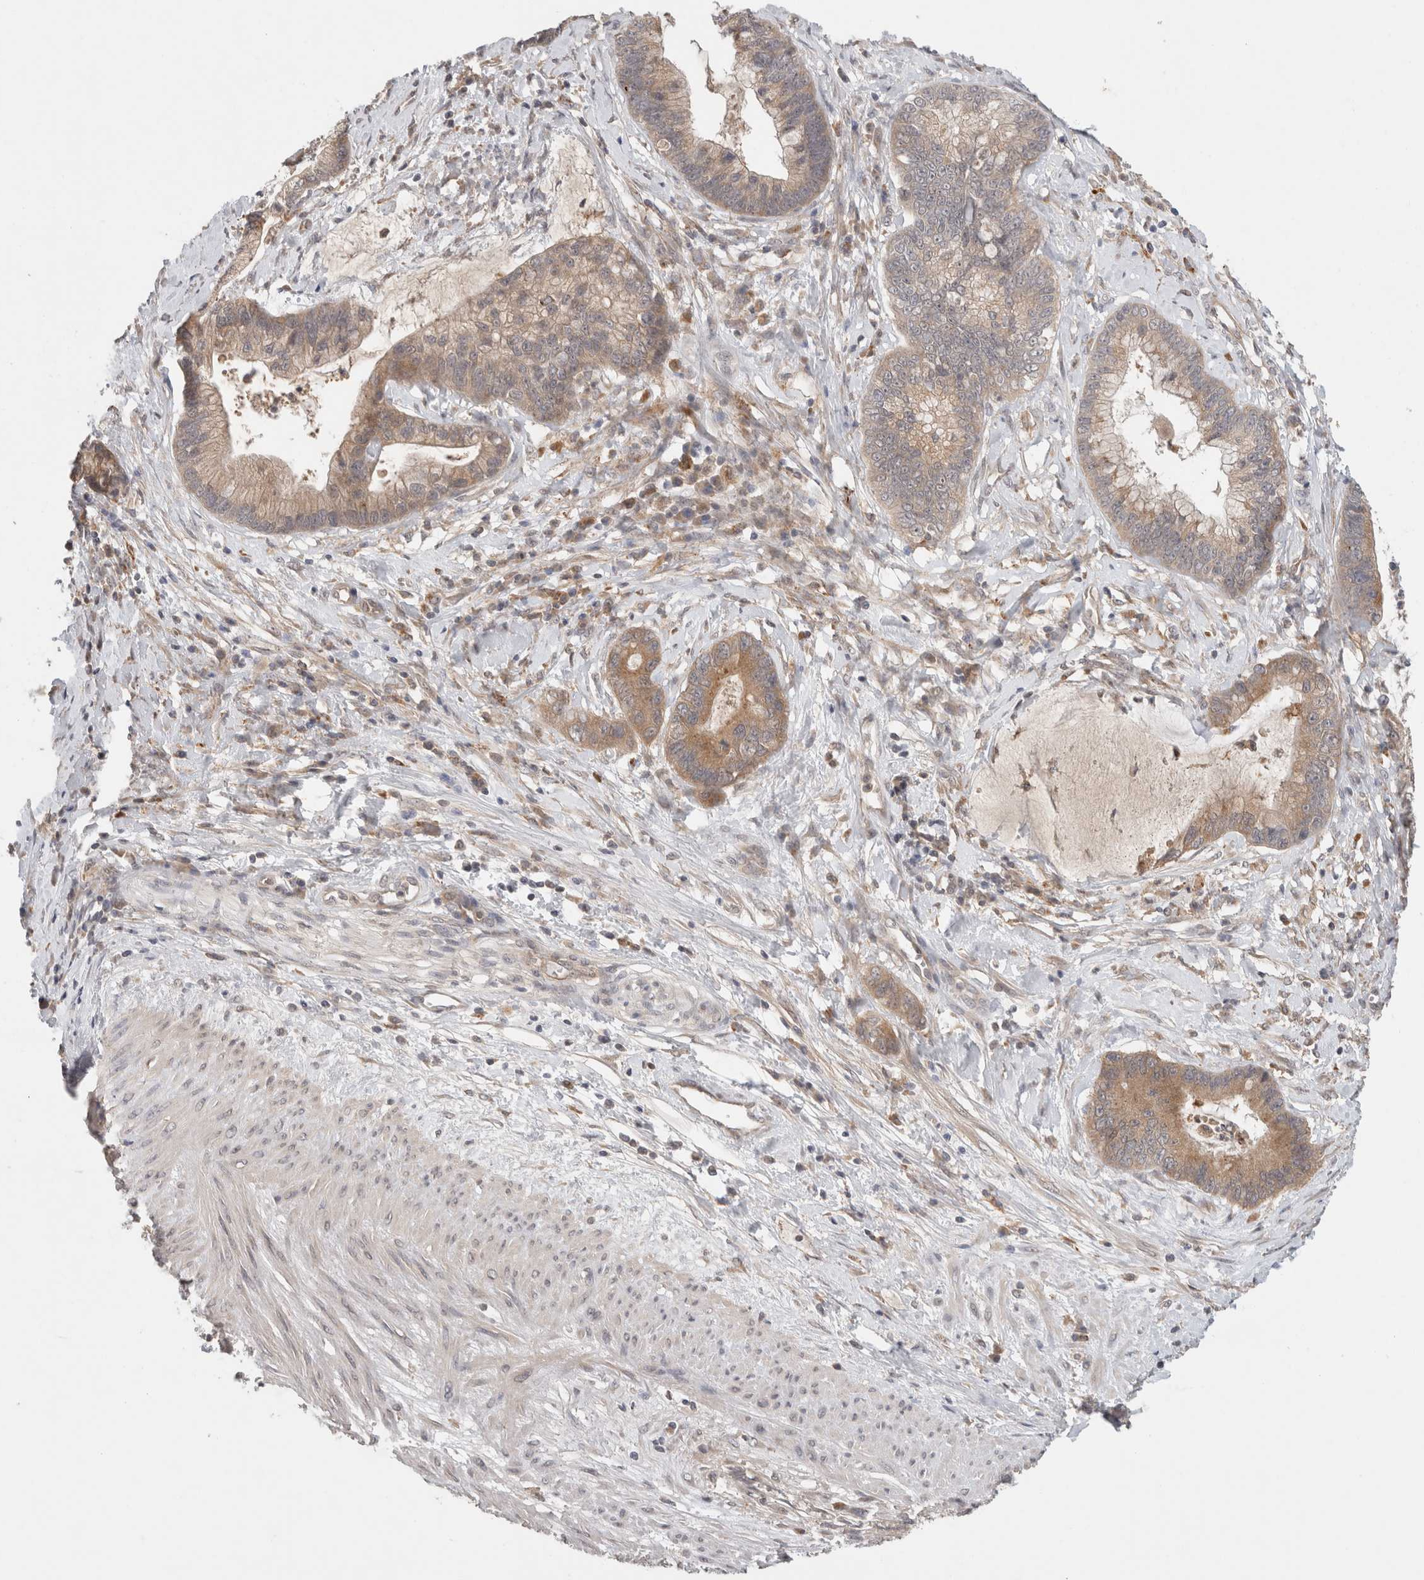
{"staining": {"intensity": "moderate", "quantity": ">75%", "location": "cytoplasmic/membranous"}, "tissue": "cervical cancer", "cell_type": "Tumor cells", "image_type": "cancer", "snomed": [{"axis": "morphology", "description": "Adenocarcinoma, NOS"}, {"axis": "topography", "description": "Cervix"}], "caption": "Brown immunohistochemical staining in human cervical adenocarcinoma displays moderate cytoplasmic/membranous staining in about >75% of tumor cells. Immunohistochemistry (ihc) stains the protein of interest in brown and the nuclei are stained blue.", "gene": "SGK1", "patient": {"sex": "female", "age": 44}}